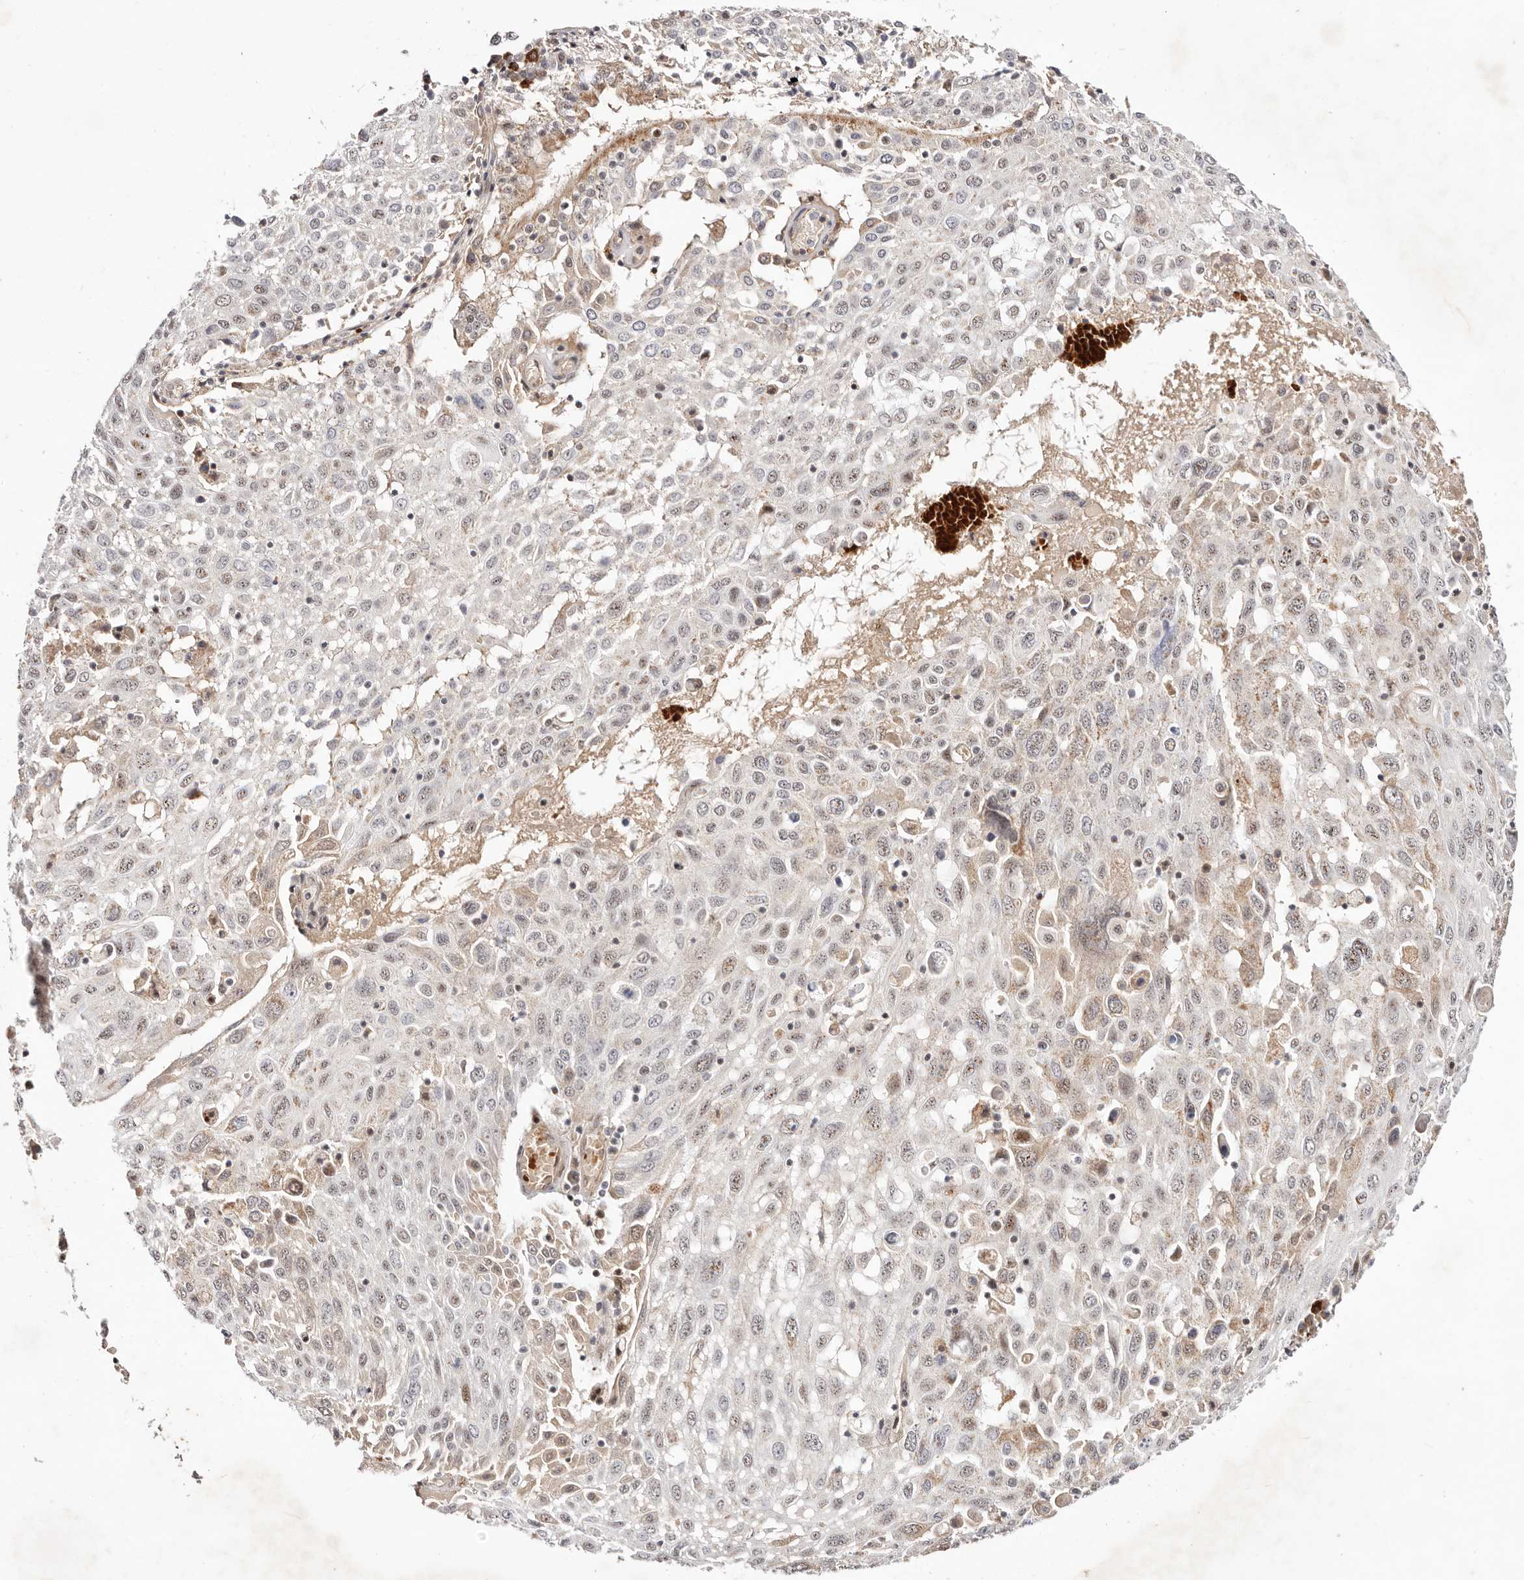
{"staining": {"intensity": "weak", "quantity": "25%-75%", "location": "nuclear"}, "tissue": "lung cancer", "cell_type": "Tumor cells", "image_type": "cancer", "snomed": [{"axis": "morphology", "description": "Squamous cell carcinoma, NOS"}, {"axis": "topography", "description": "Lung"}], "caption": "Immunohistochemistry staining of lung cancer, which exhibits low levels of weak nuclear expression in about 25%-75% of tumor cells indicating weak nuclear protein expression. The staining was performed using DAB (brown) for protein detection and nuclei were counterstained in hematoxylin (blue).", "gene": "WRN", "patient": {"sex": "male", "age": 65}}